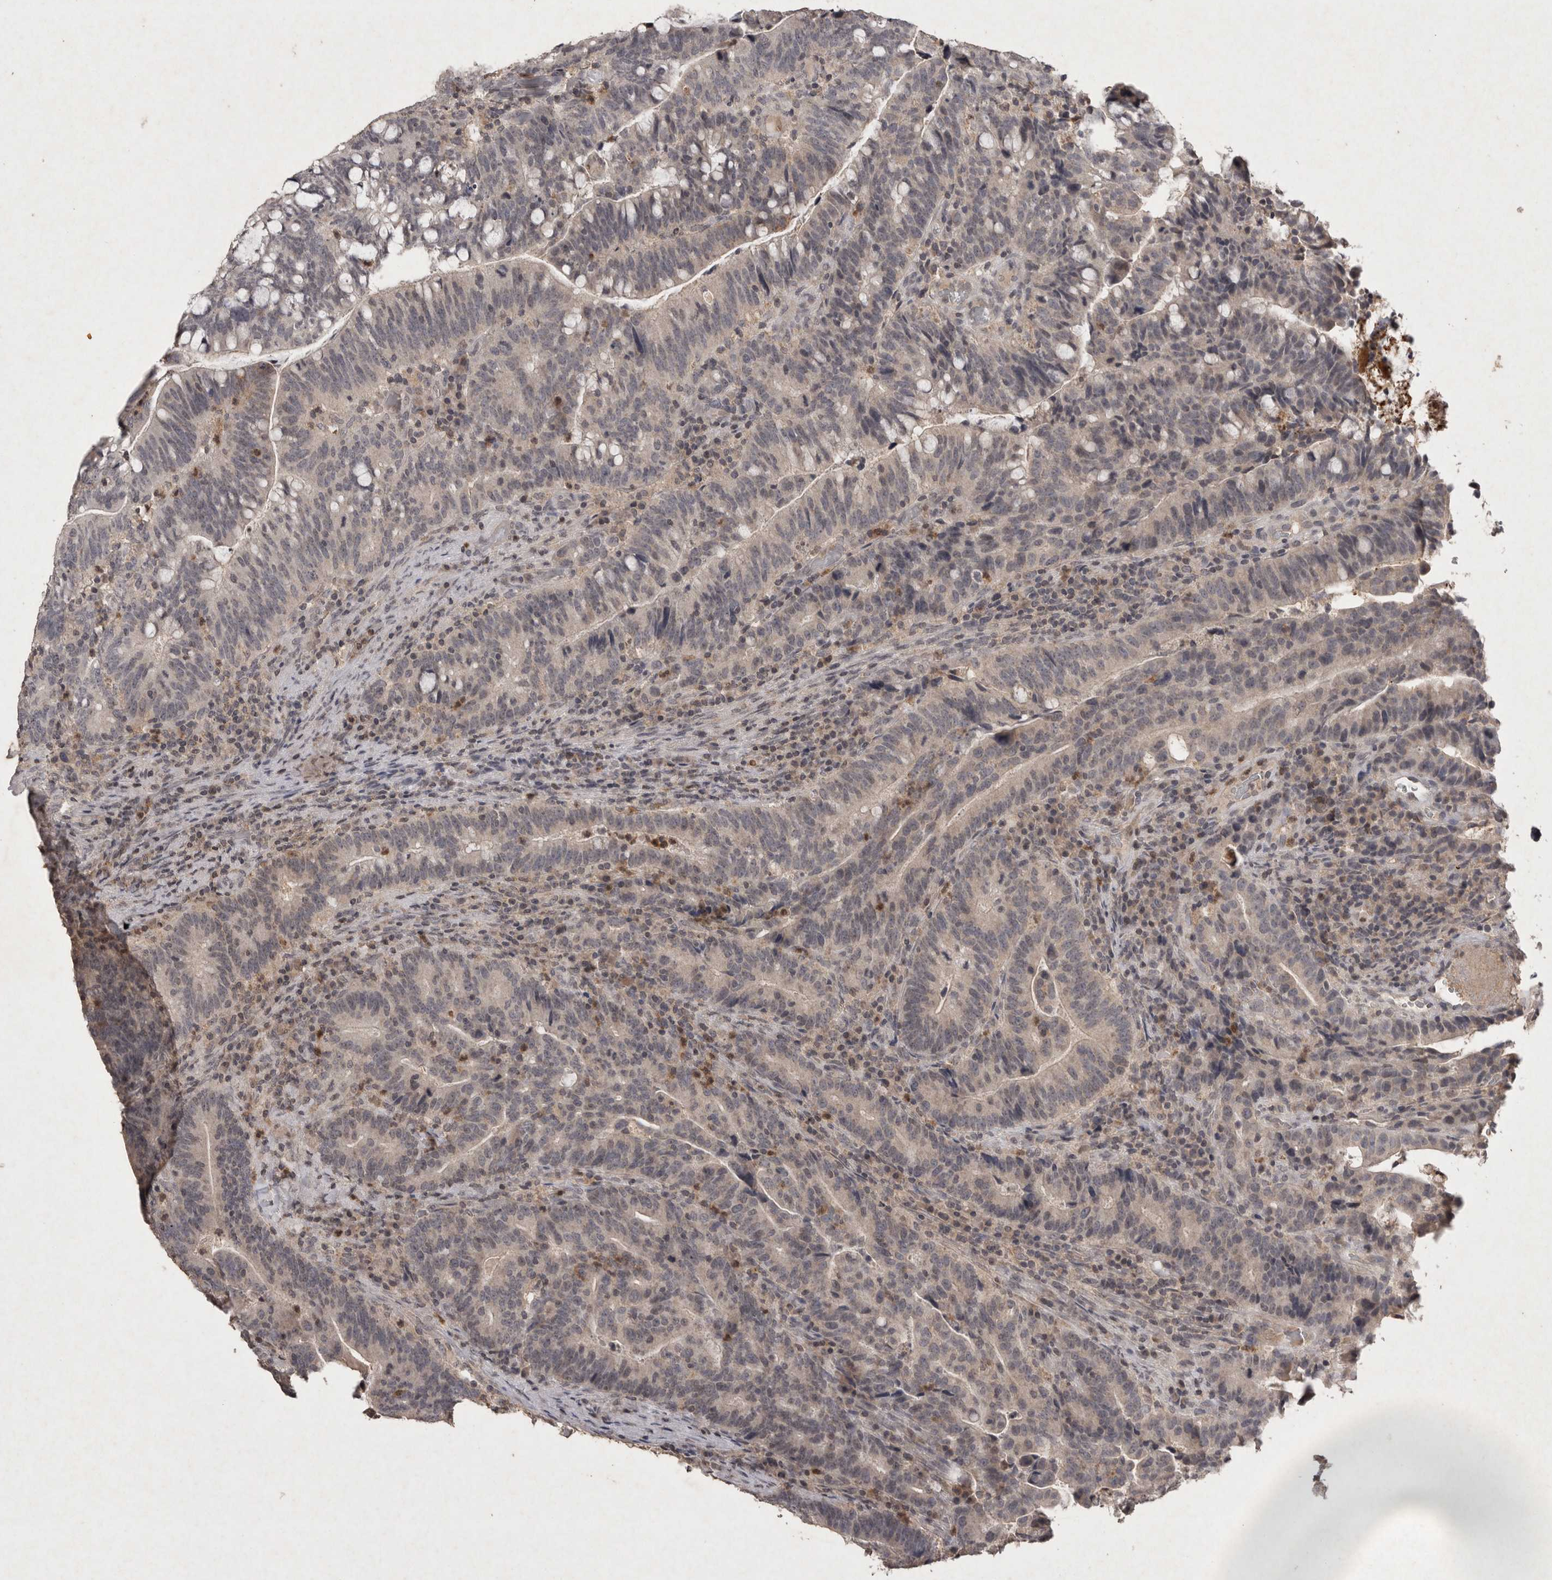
{"staining": {"intensity": "negative", "quantity": "none", "location": "none"}, "tissue": "colorectal cancer", "cell_type": "Tumor cells", "image_type": "cancer", "snomed": [{"axis": "morphology", "description": "Adenocarcinoma, NOS"}, {"axis": "topography", "description": "Colon"}], "caption": "Tumor cells show no significant protein staining in adenocarcinoma (colorectal).", "gene": "APLNR", "patient": {"sex": "female", "age": 66}}